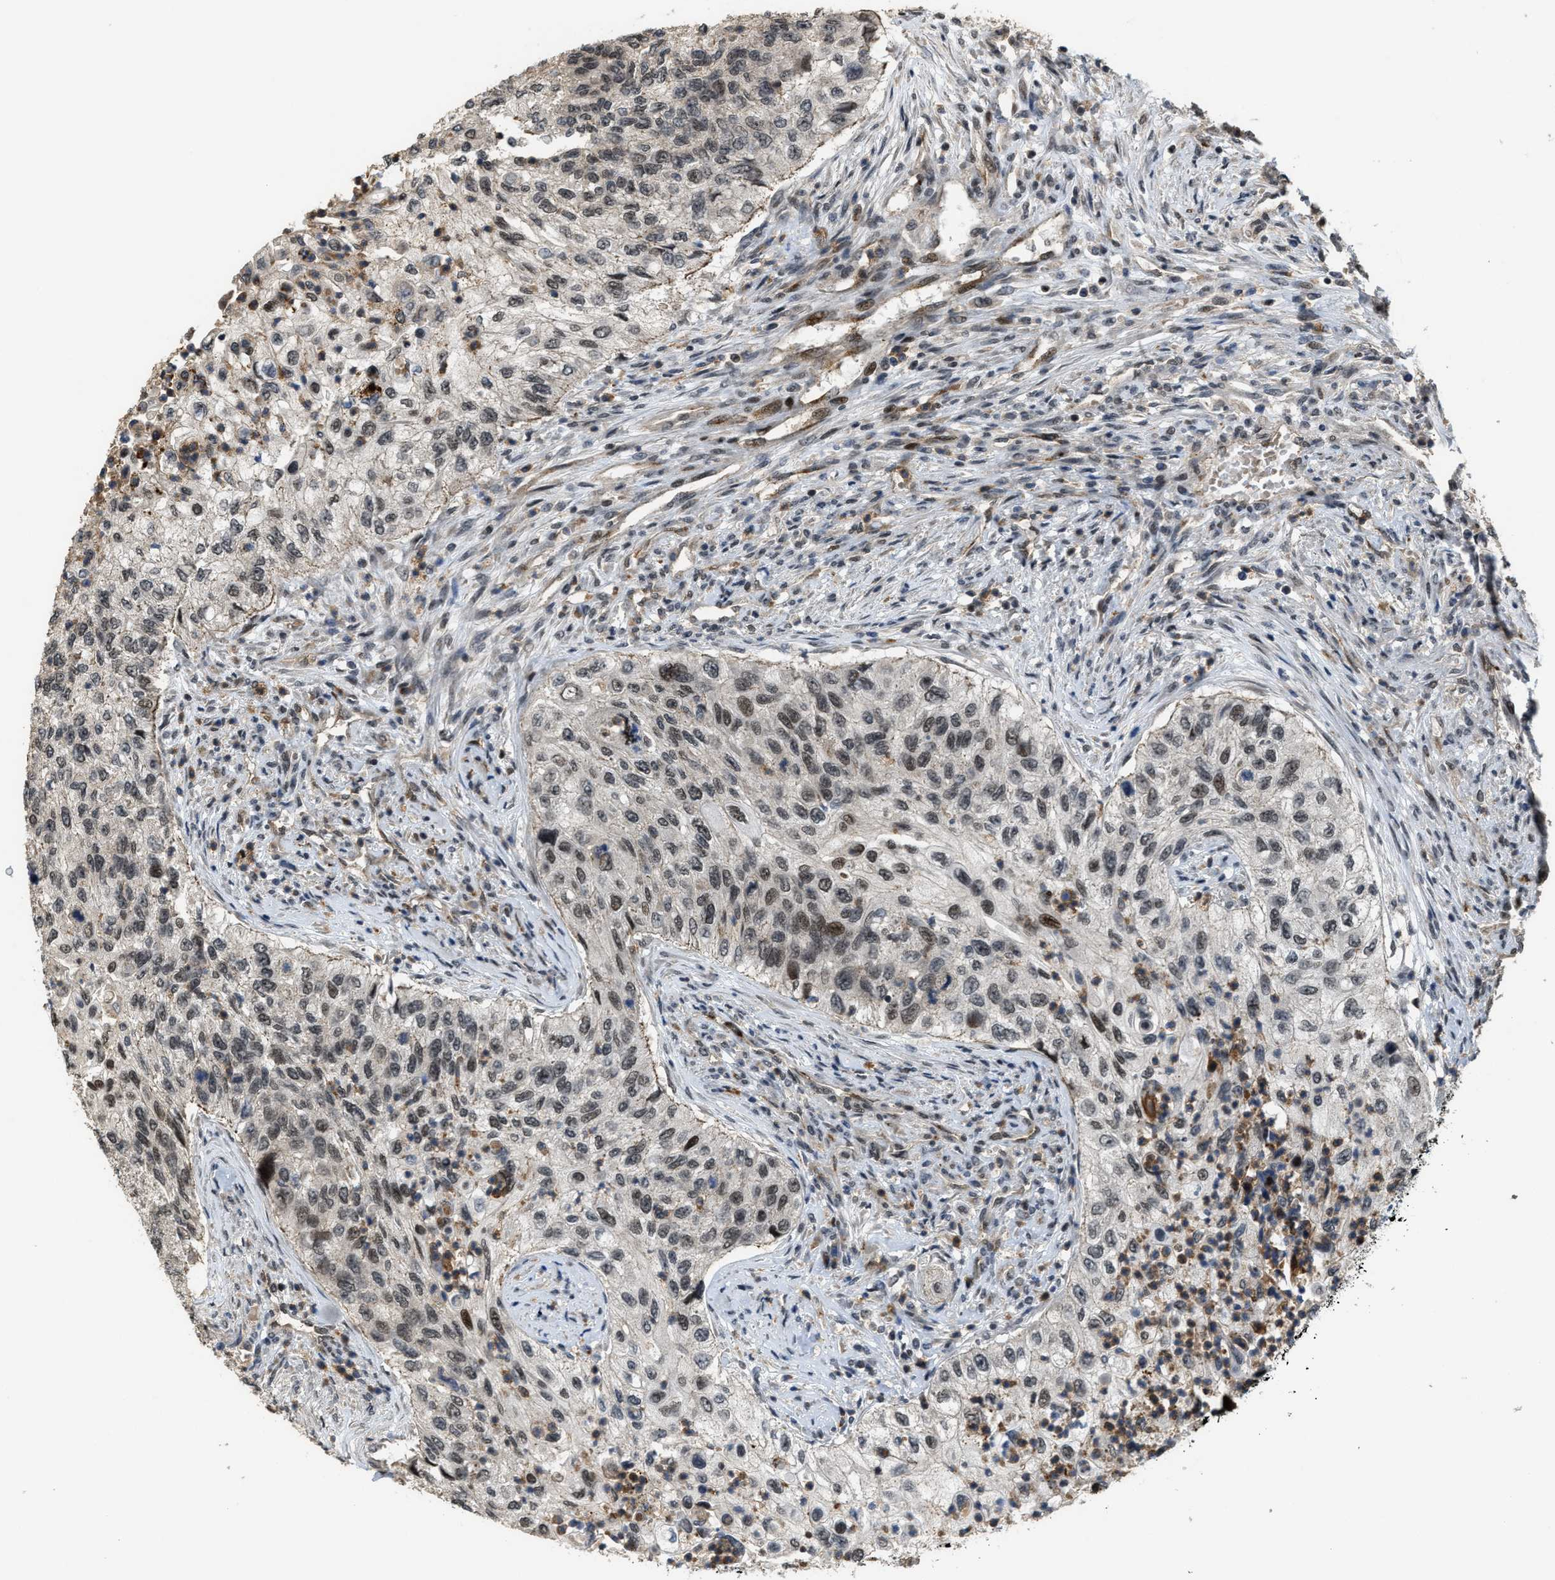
{"staining": {"intensity": "moderate", "quantity": "25%-75%", "location": "nuclear"}, "tissue": "urothelial cancer", "cell_type": "Tumor cells", "image_type": "cancer", "snomed": [{"axis": "morphology", "description": "Urothelial carcinoma, High grade"}, {"axis": "topography", "description": "Urinary bladder"}], "caption": "Moderate nuclear positivity is seen in about 25%-75% of tumor cells in urothelial carcinoma (high-grade).", "gene": "DPF2", "patient": {"sex": "female", "age": 60}}